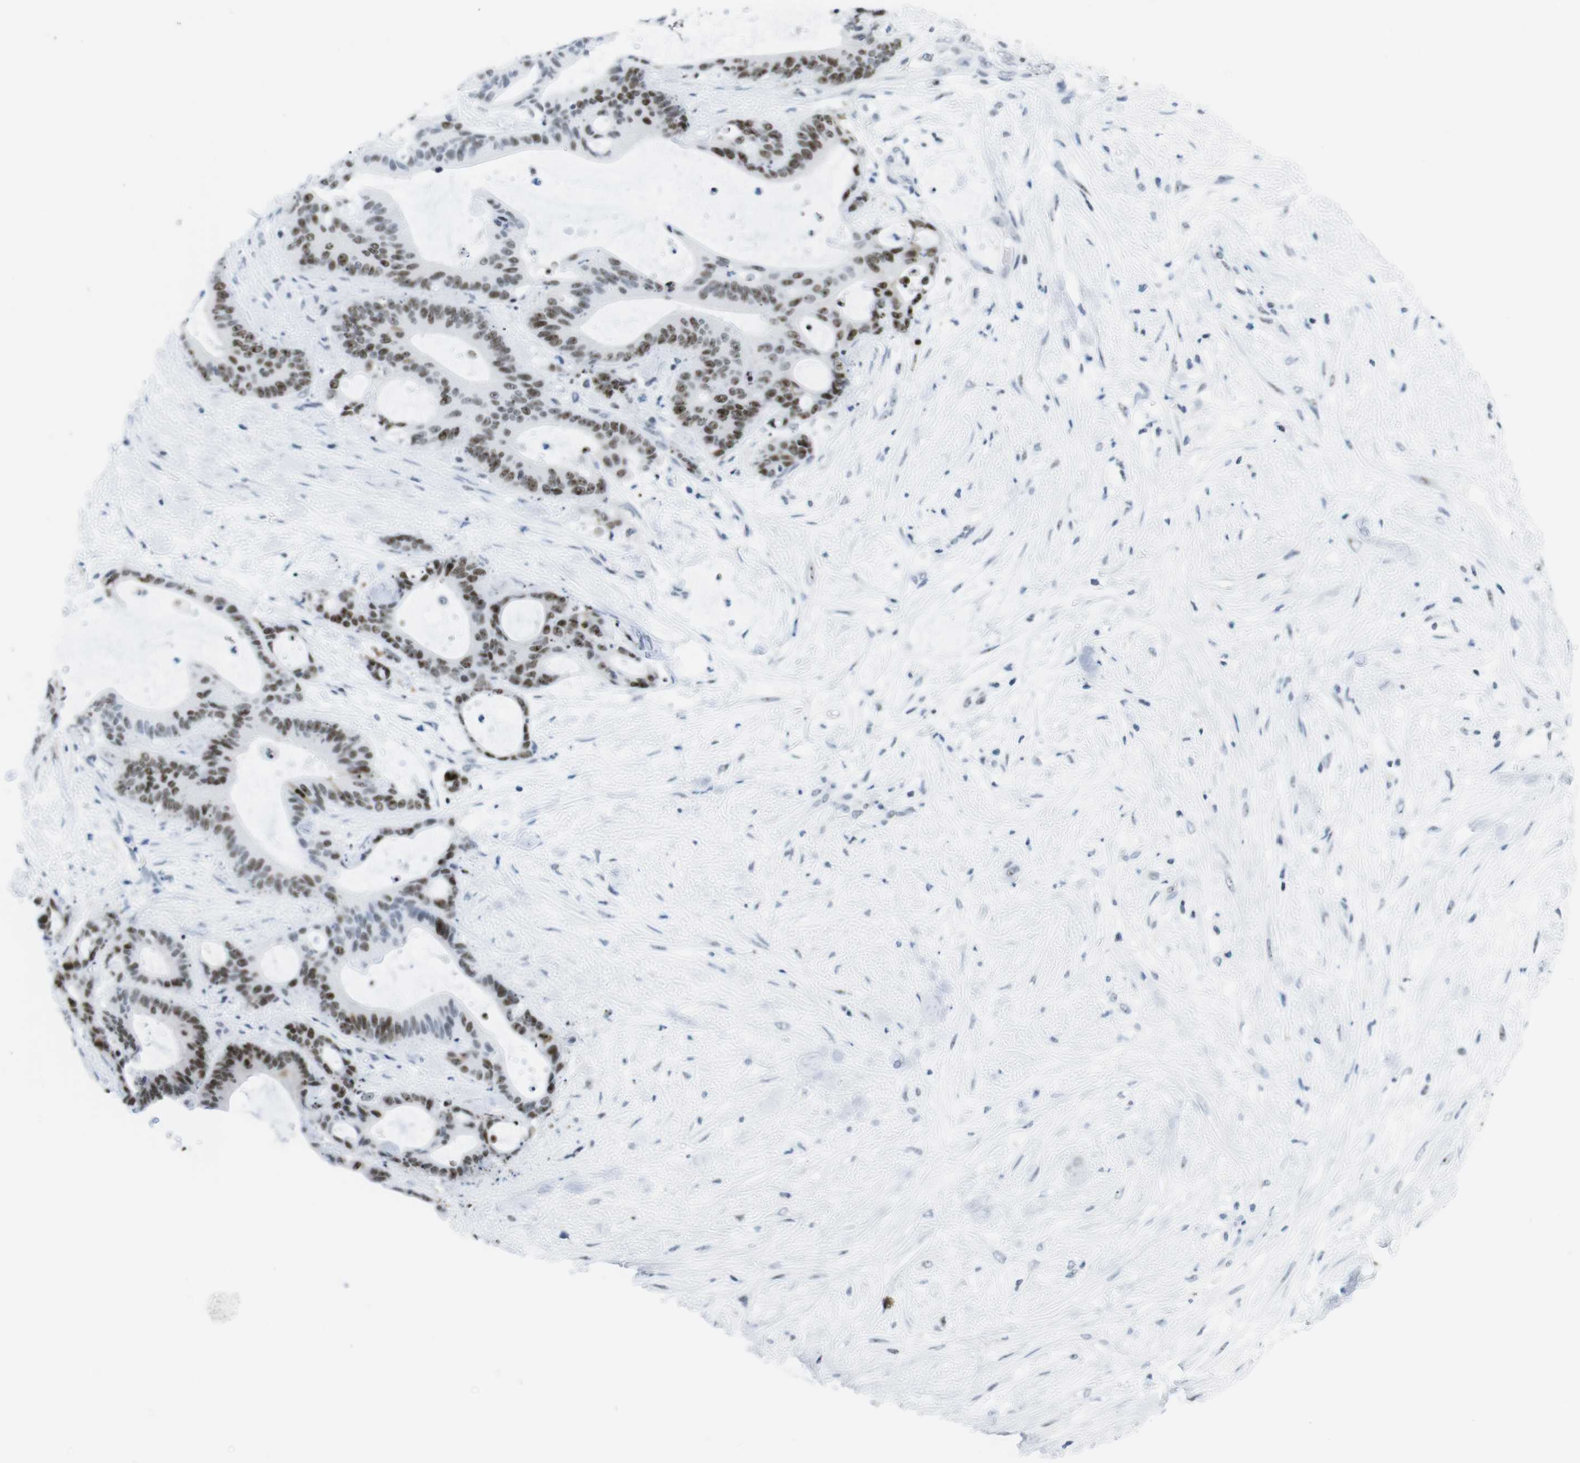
{"staining": {"intensity": "strong", "quantity": ">75%", "location": "nuclear"}, "tissue": "liver cancer", "cell_type": "Tumor cells", "image_type": "cancer", "snomed": [{"axis": "morphology", "description": "Cholangiocarcinoma"}, {"axis": "topography", "description": "Liver"}], "caption": "The photomicrograph displays a brown stain indicating the presence of a protein in the nuclear of tumor cells in liver cancer. The protein of interest is shown in brown color, while the nuclei are stained blue.", "gene": "NIFK", "patient": {"sex": "female", "age": 73}}